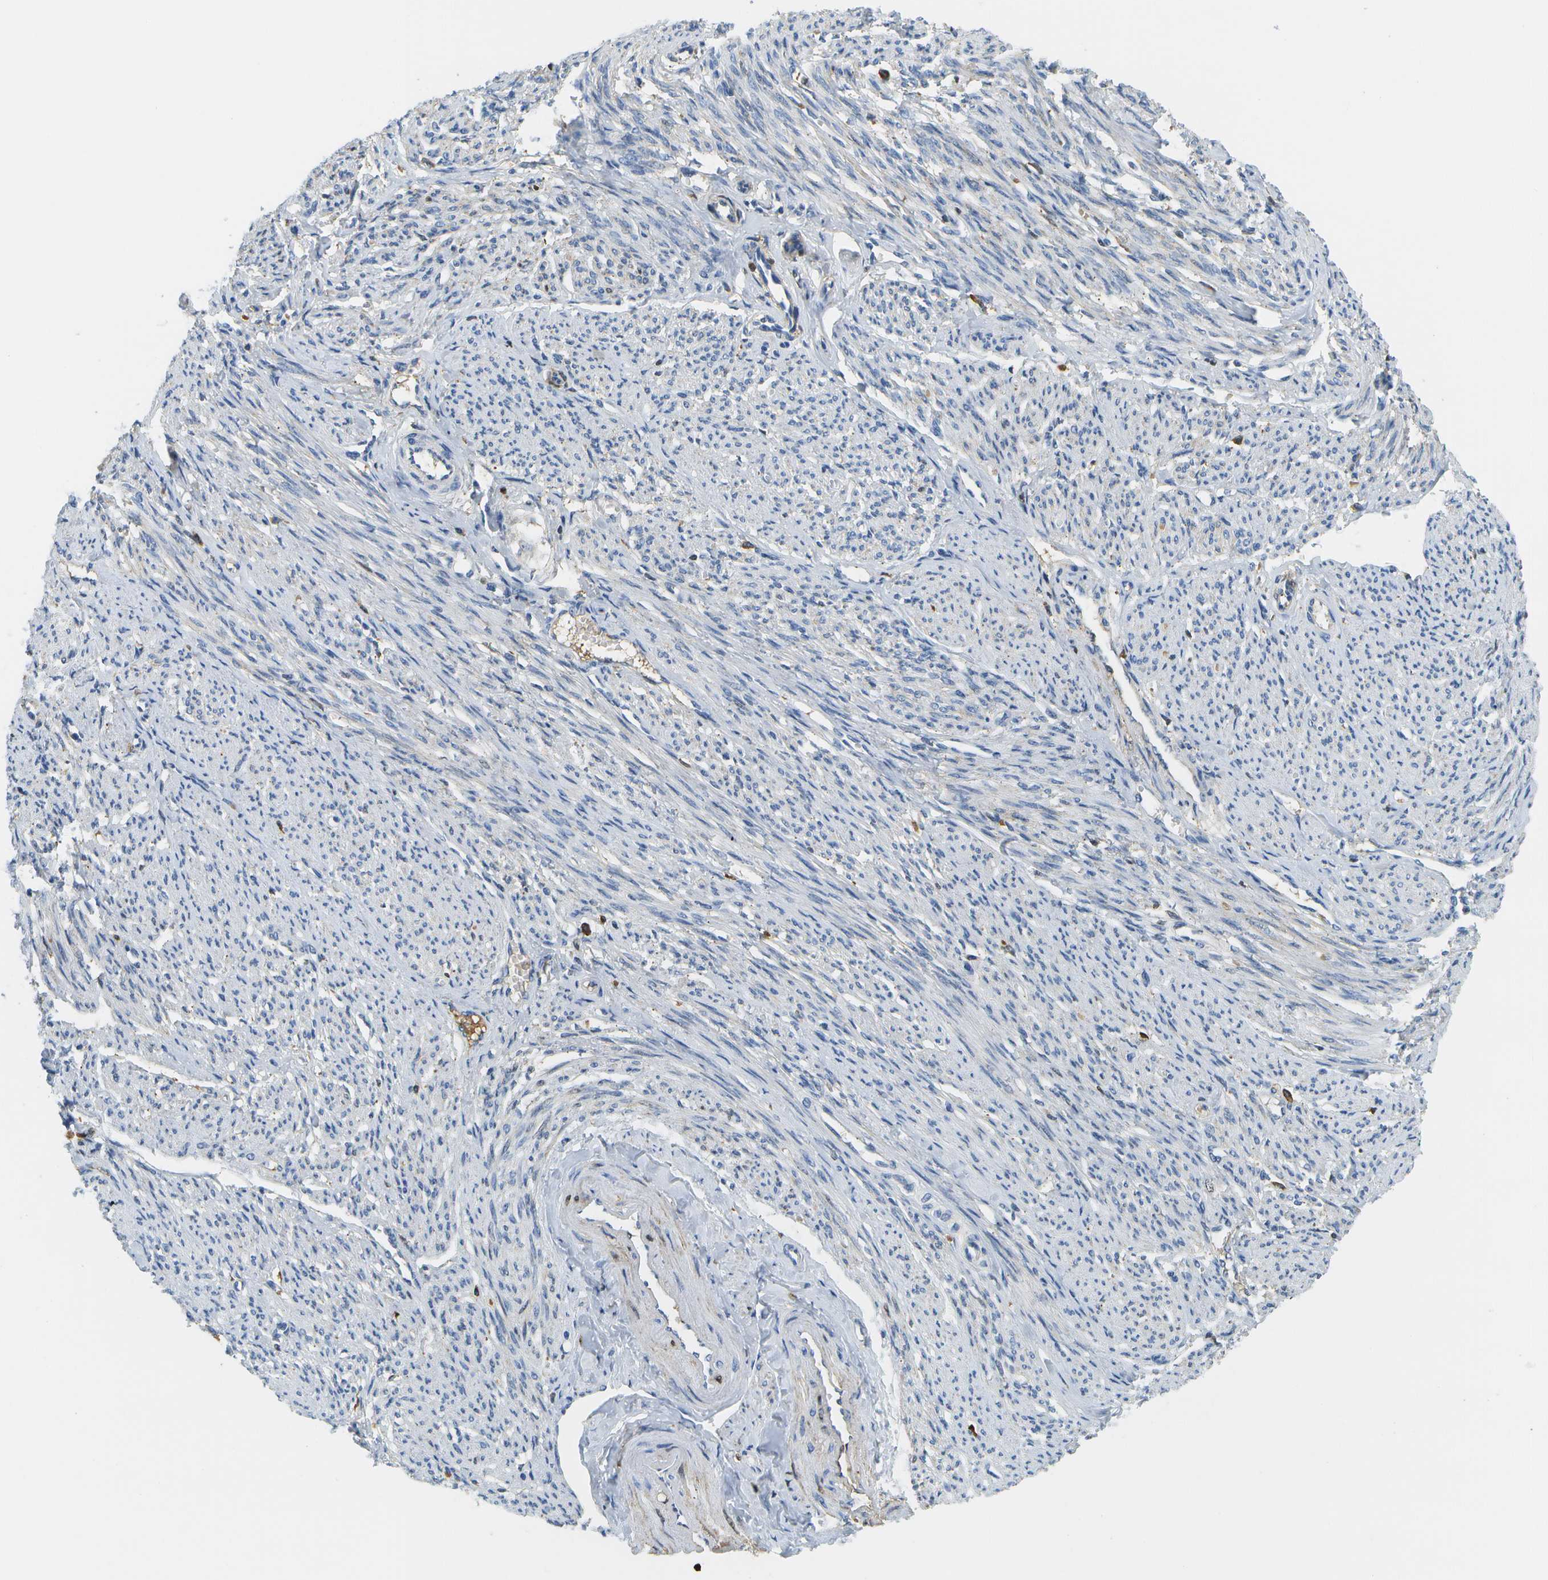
{"staining": {"intensity": "negative", "quantity": "none", "location": "none"}, "tissue": "smooth muscle", "cell_type": "Smooth muscle cells", "image_type": "normal", "snomed": [{"axis": "morphology", "description": "Normal tissue, NOS"}, {"axis": "topography", "description": "Smooth muscle"}], "caption": "Smooth muscle was stained to show a protein in brown. There is no significant staining in smooth muscle cells. (DAB IHC visualized using brightfield microscopy, high magnification).", "gene": "SERPINA1", "patient": {"sex": "female", "age": 65}}